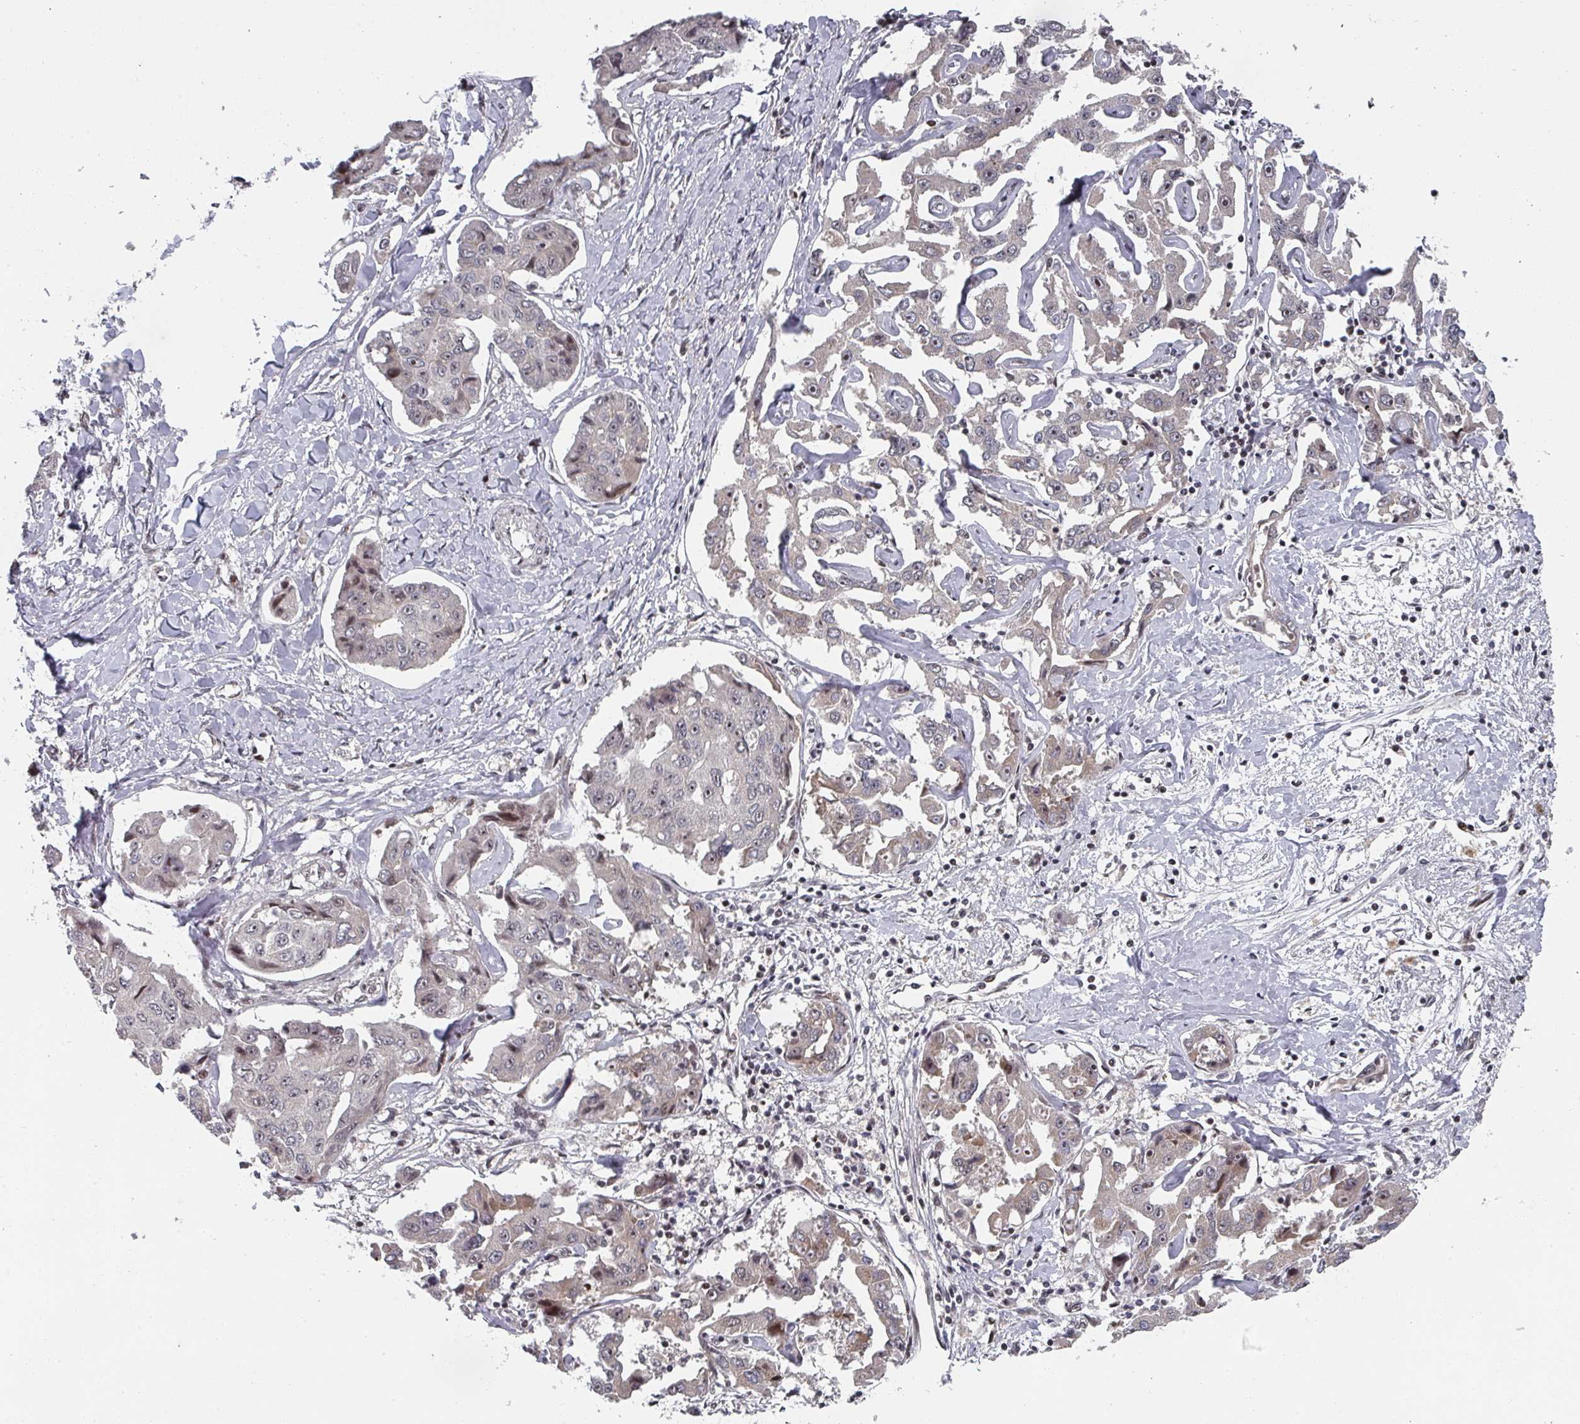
{"staining": {"intensity": "weak", "quantity": "25%-75%", "location": "cytoplasmic/membranous,nuclear"}, "tissue": "liver cancer", "cell_type": "Tumor cells", "image_type": "cancer", "snomed": [{"axis": "morphology", "description": "Cholangiocarcinoma"}, {"axis": "topography", "description": "Liver"}], "caption": "Immunohistochemical staining of liver cancer shows low levels of weak cytoplasmic/membranous and nuclear expression in about 25%-75% of tumor cells.", "gene": "KIF1C", "patient": {"sex": "male", "age": 59}}